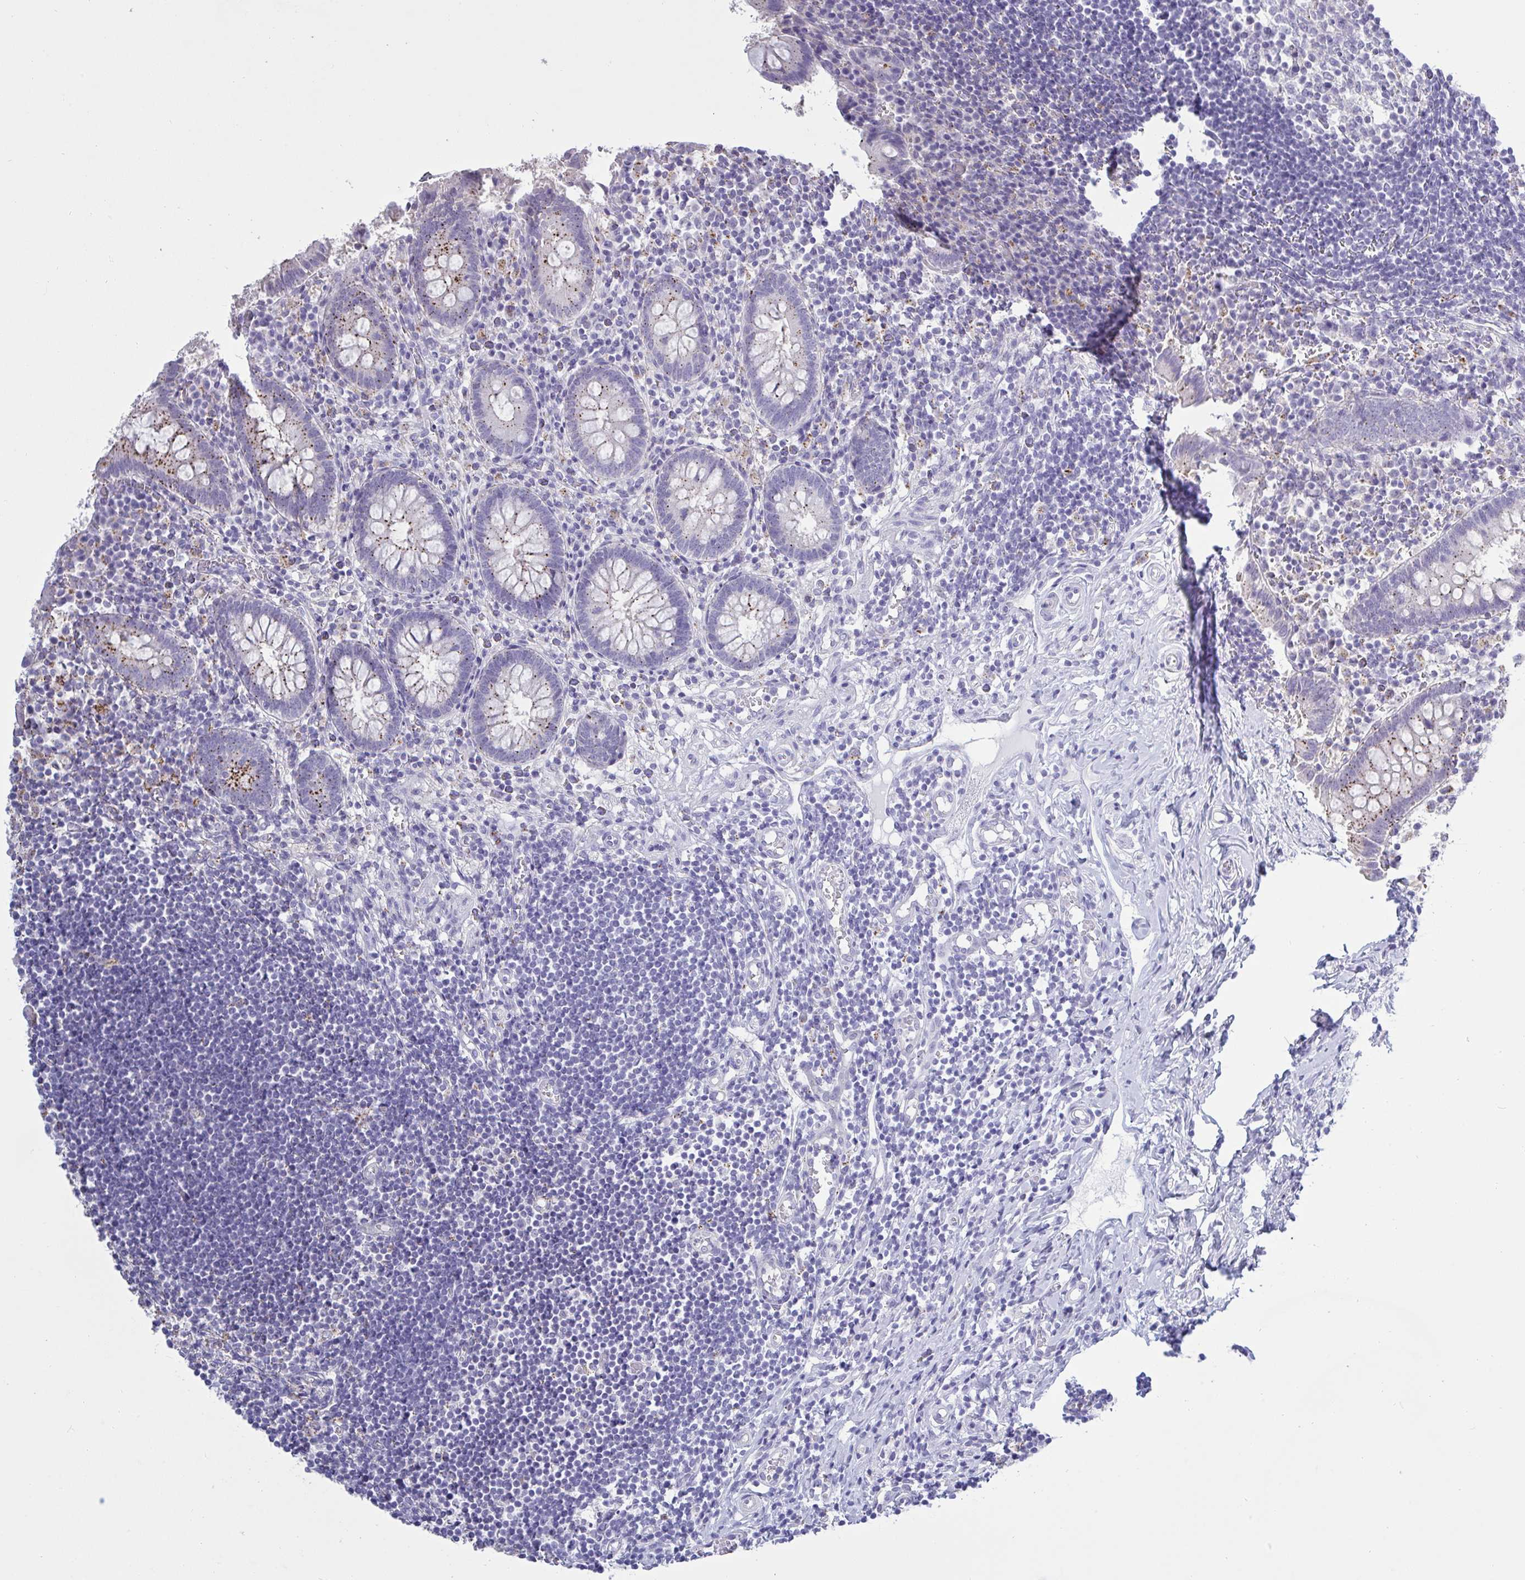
{"staining": {"intensity": "moderate", "quantity": "25%-75%", "location": "cytoplasmic/membranous"}, "tissue": "appendix", "cell_type": "Glandular cells", "image_type": "normal", "snomed": [{"axis": "morphology", "description": "Normal tissue, NOS"}, {"axis": "topography", "description": "Appendix"}], "caption": "Appendix stained with DAB (3,3'-diaminobenzidine) immunohistochemistry (IHC) shows medium levels of moderate cytoplasmic/membranous staining in about 25%-75% of glandular cells.", "gene": "CHMP5", "patient": {"sex": "female", "age": 17}}